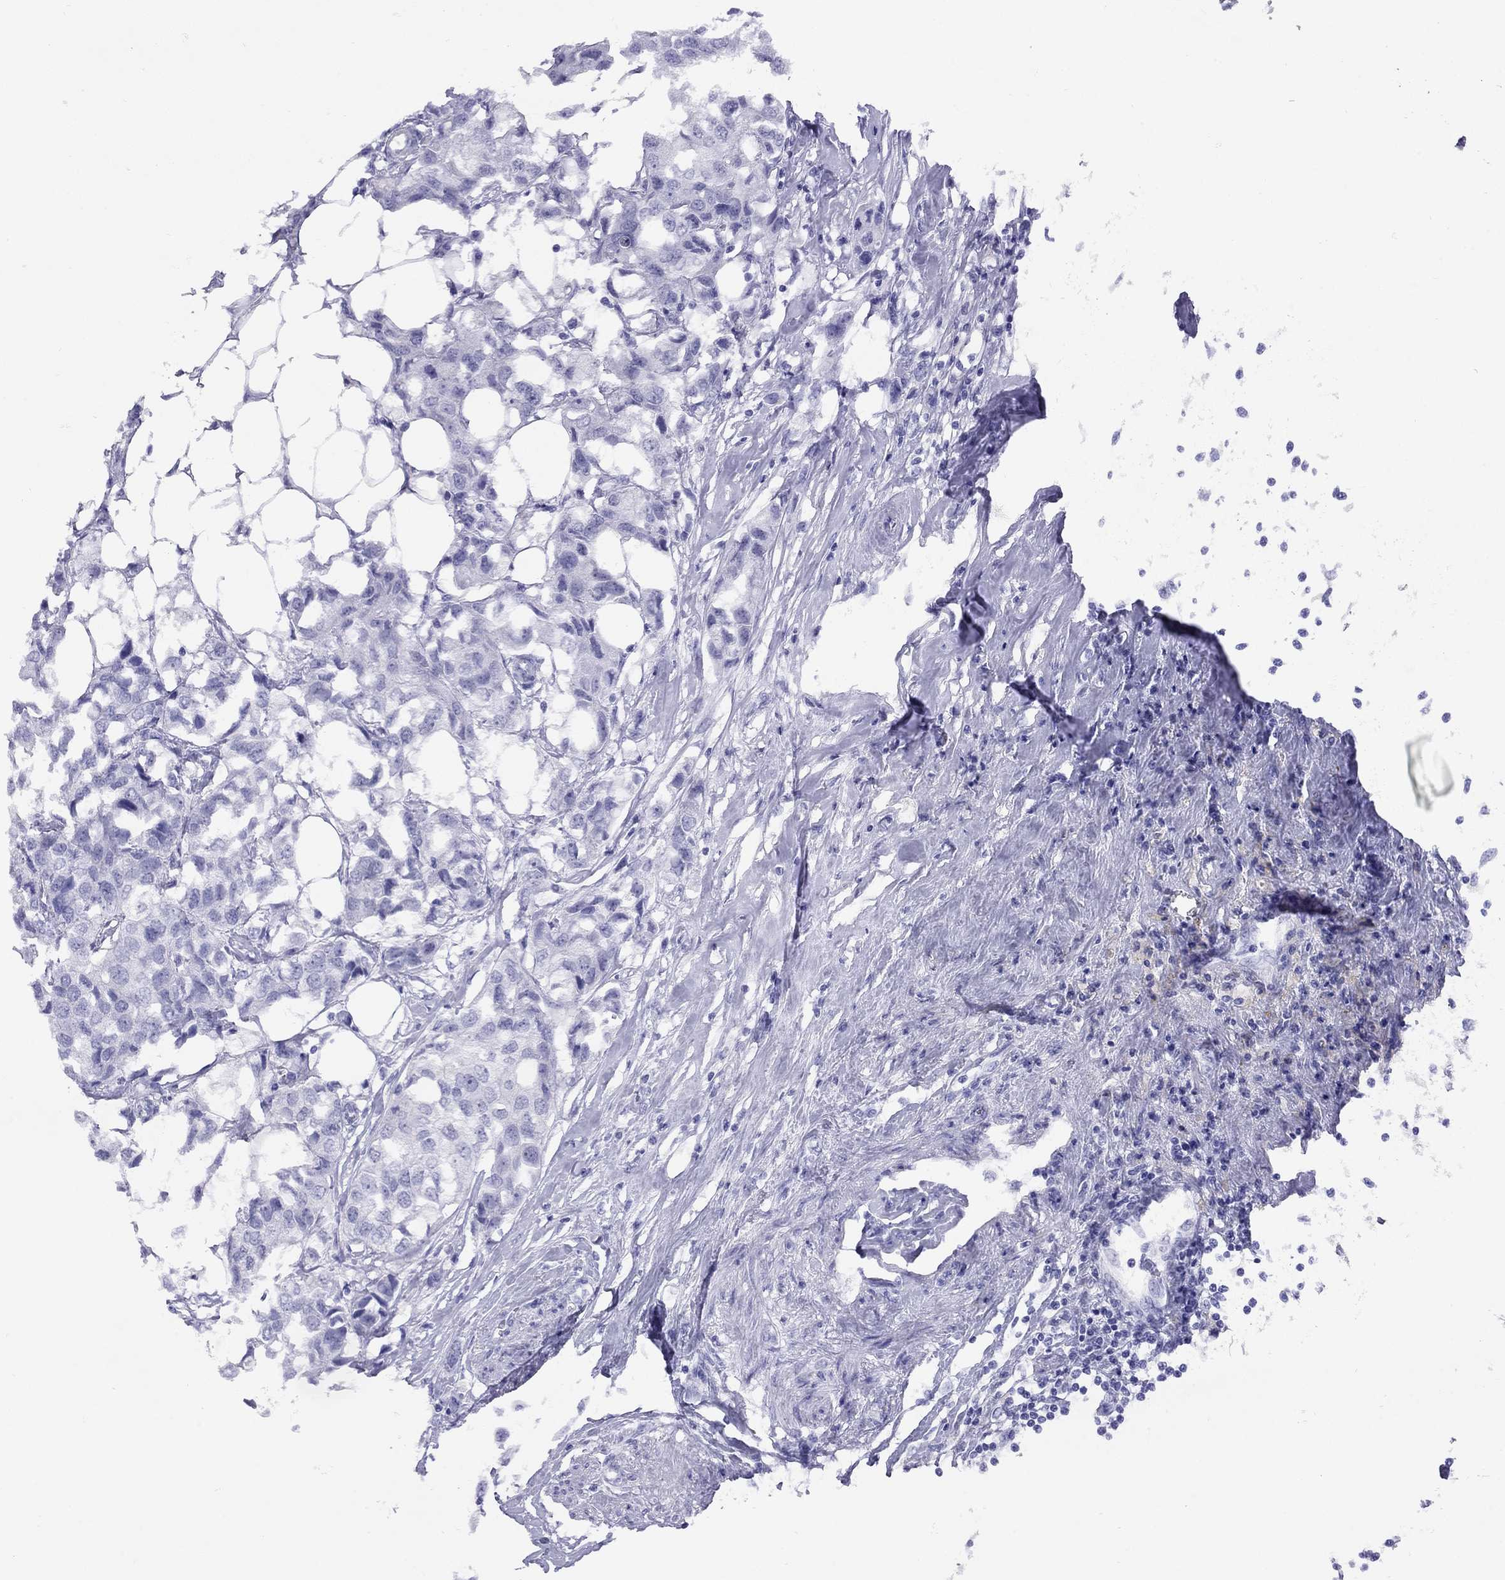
{"staining": {"intensity": "negative", "quantity": "none", "location": "none"}, "tissue": "breast cancer", "cell_type": "Tumor cells", "image_type": "cancer", "snomed": [{"axis": "morphology", "description": "Duct carcinoma"}, {"axis": "topography", "description": "Breast"}], "caption": "This is an immunohistochemistry micrograph of human breast cancer. There is no expression in tumor cells.", "gene": "LYAR", "patient": {"sex": "female", "age": 80}}